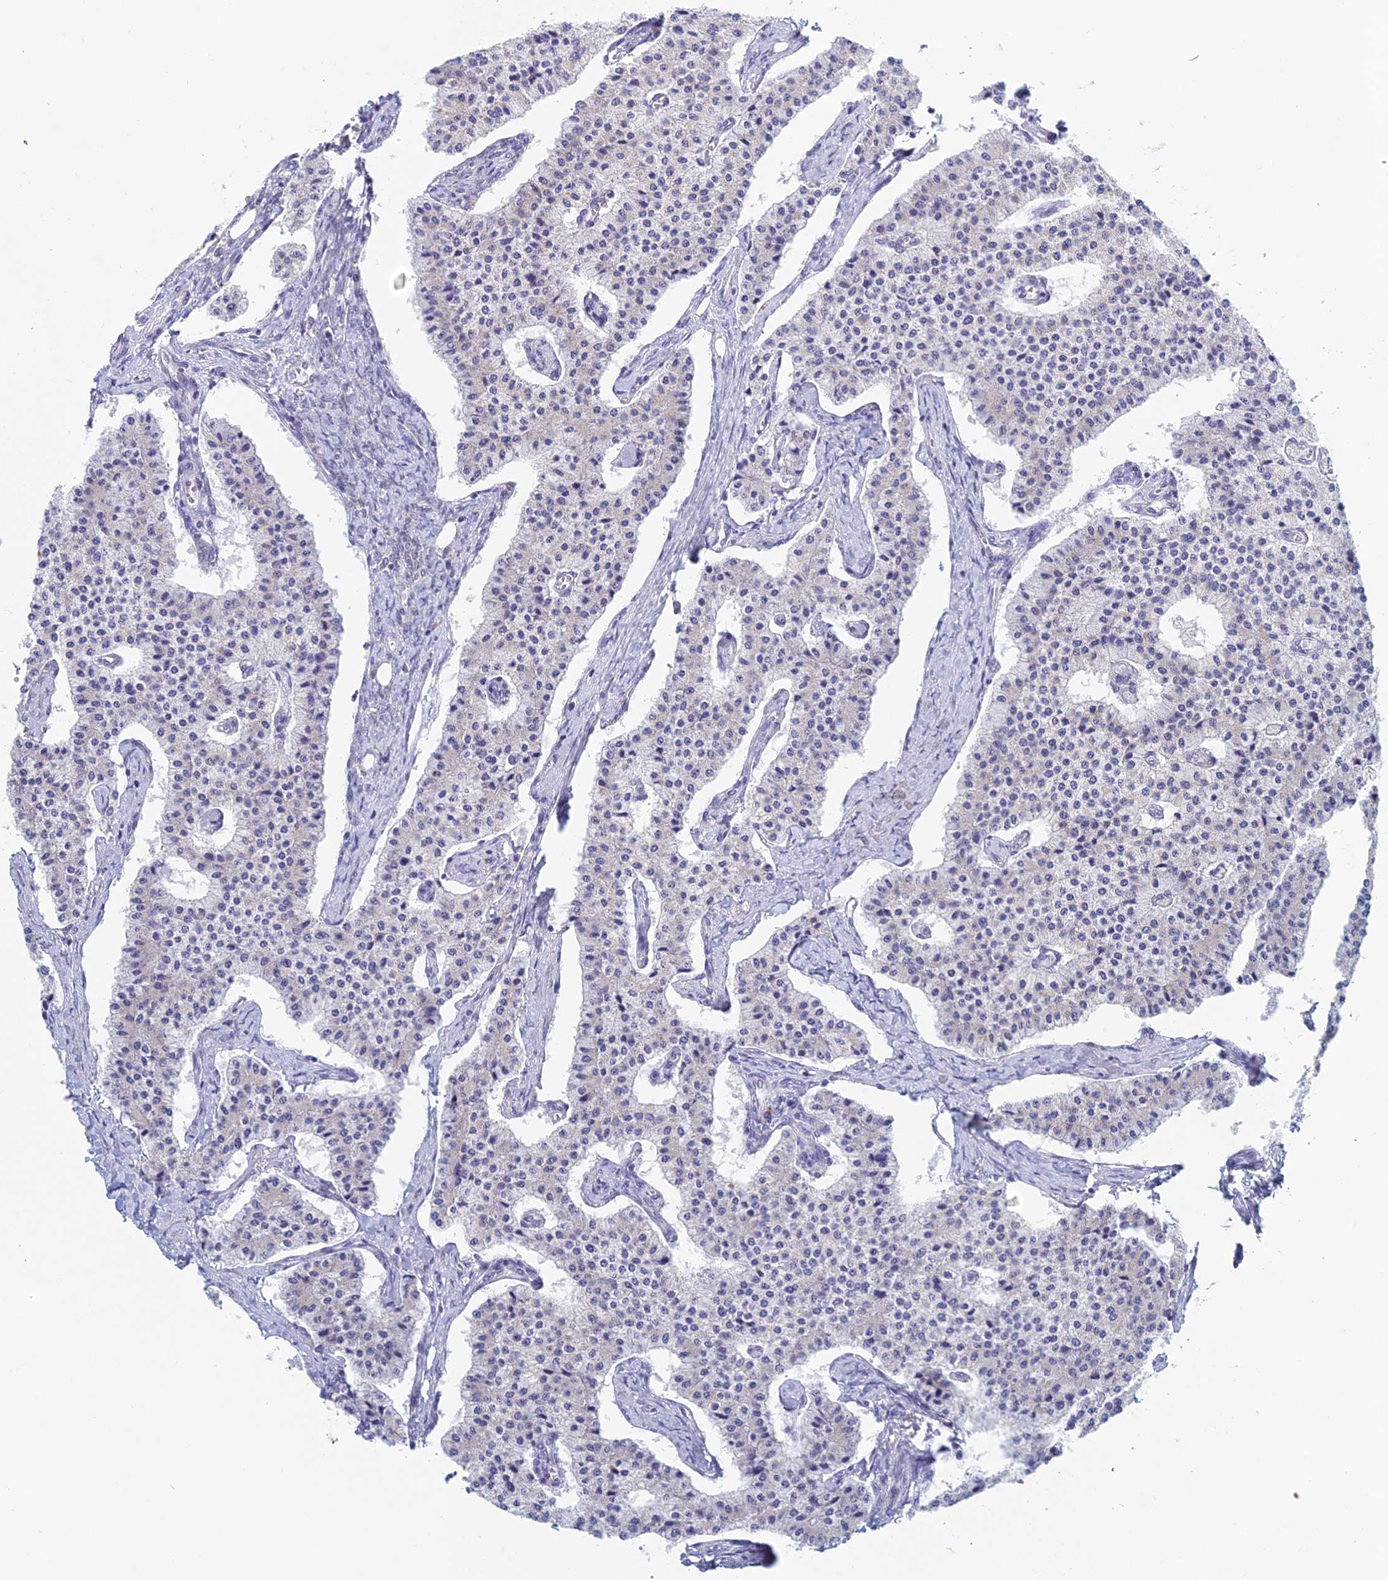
{"staining": {"intensity": "negative", "quantity": "none", "location": "none"}, "tissue": "carcinoid", "cell_type": "Tumor cells", "image_type": "cancer", "snomed": [{"axis": "morphology", "description": "Carcinoid, malignant, NOS"}, {"axis": "topography", "description": "Colon"}], "caption": "Protein analysis of carcinoid exhibits no significant positivity in tumor cells. The staining is performed using DAB brown chromogen with nuclei counter-stained in using hematoxylin.", "gene": "CRACR2B", "patient": {"sex": "female", "age": 52}}